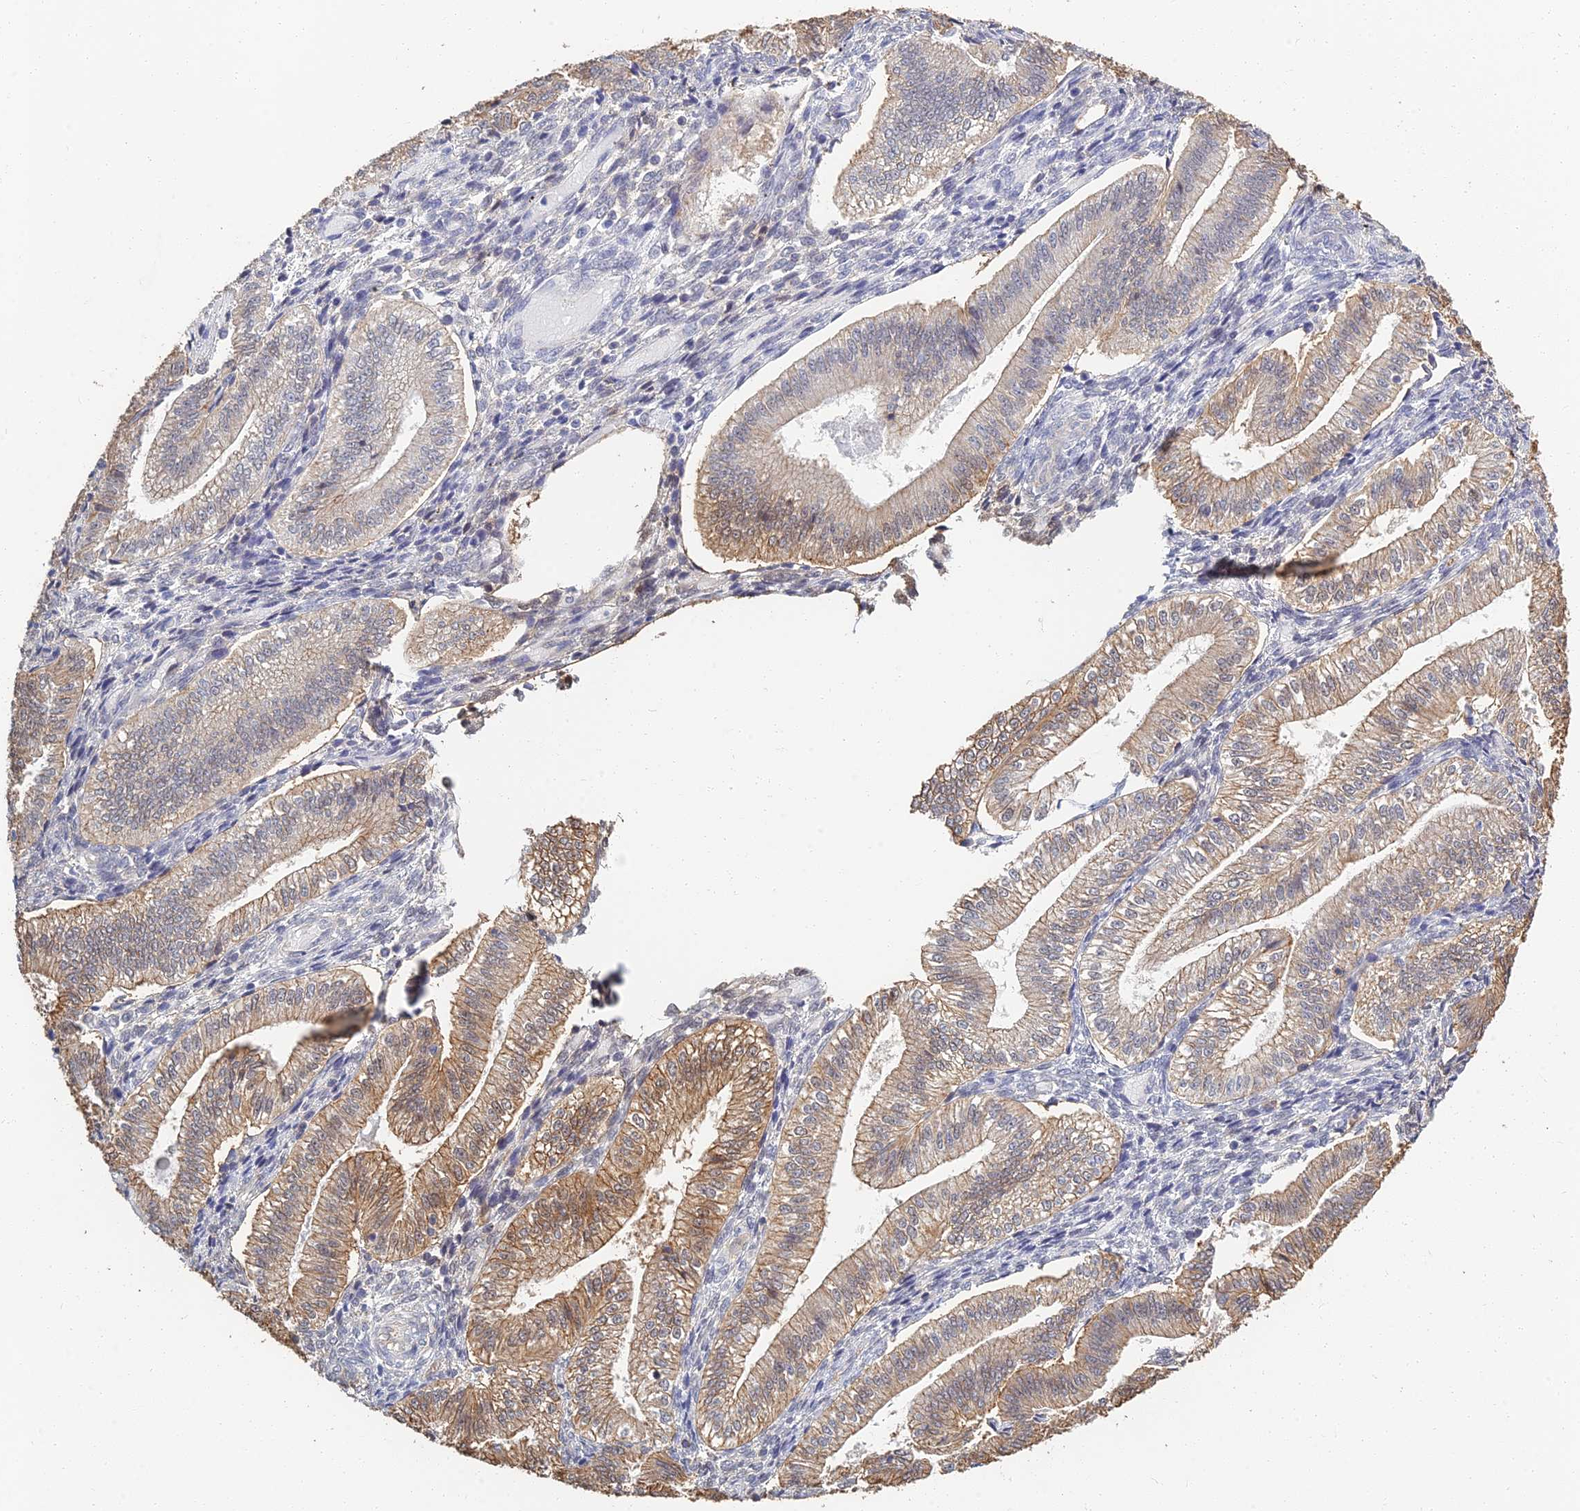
{"staining": {"intensity": "negative", "quantity": "none", "location": "none"}, "tissue": "endometrium", "cell_type": "Cells in endometrial stroma", "image_type": "normal", "snomed": [{"axis": "morphology", "description": "Normal tissue, NOS"}, {"axis": "topography", "description": "Endometrium"}], "caption": "Human endometrium stained for a protein using immunohistochemistry (IHC) reveals no expression in cells in endometrial stroma.", "gene": "LRRN3", "patient": {"sex": "female", "age": 34}}